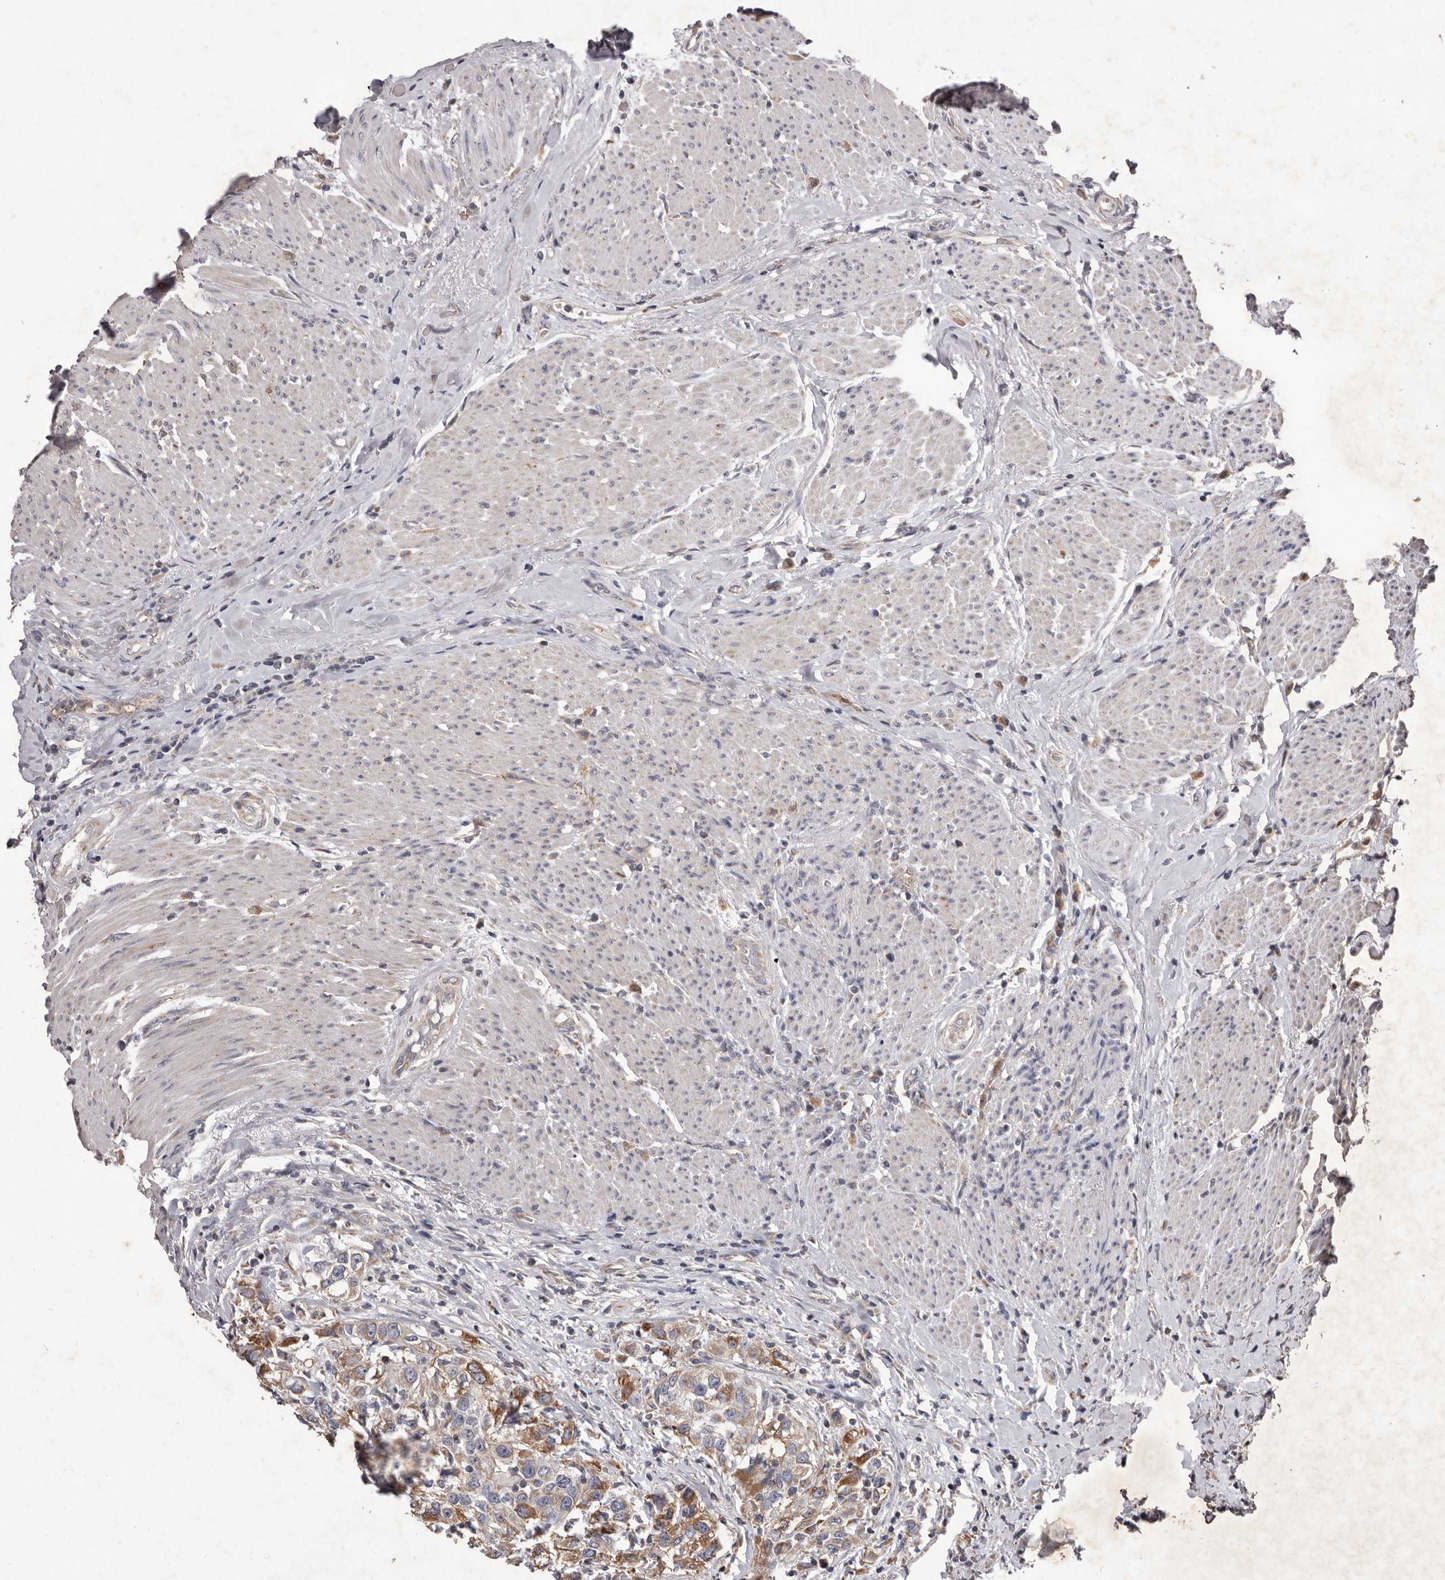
{"staining": {"intensity": "moderate", "quantity": "25%-75%", "location": "cytoplasmic/membranous"}, "tissue": "urothelial cancer", "cell_type": "Tumor cells", "image_type": "cancer", "snomed": [{"axis": "morphology", "description": "Urothelial carcinoma, High grade"}, {"axis": "topography", "description": "Urinary bladder"}], "caption": "Immunohistochemical staining of human urothelial carcinoma (high-grade) reveals medium levels of moderate cytoplasmic/membranous protein staining in about 25%-75% of tumor cells.", "gene": "CXCL14", "patient": {"sex": "female", "age": 80}}